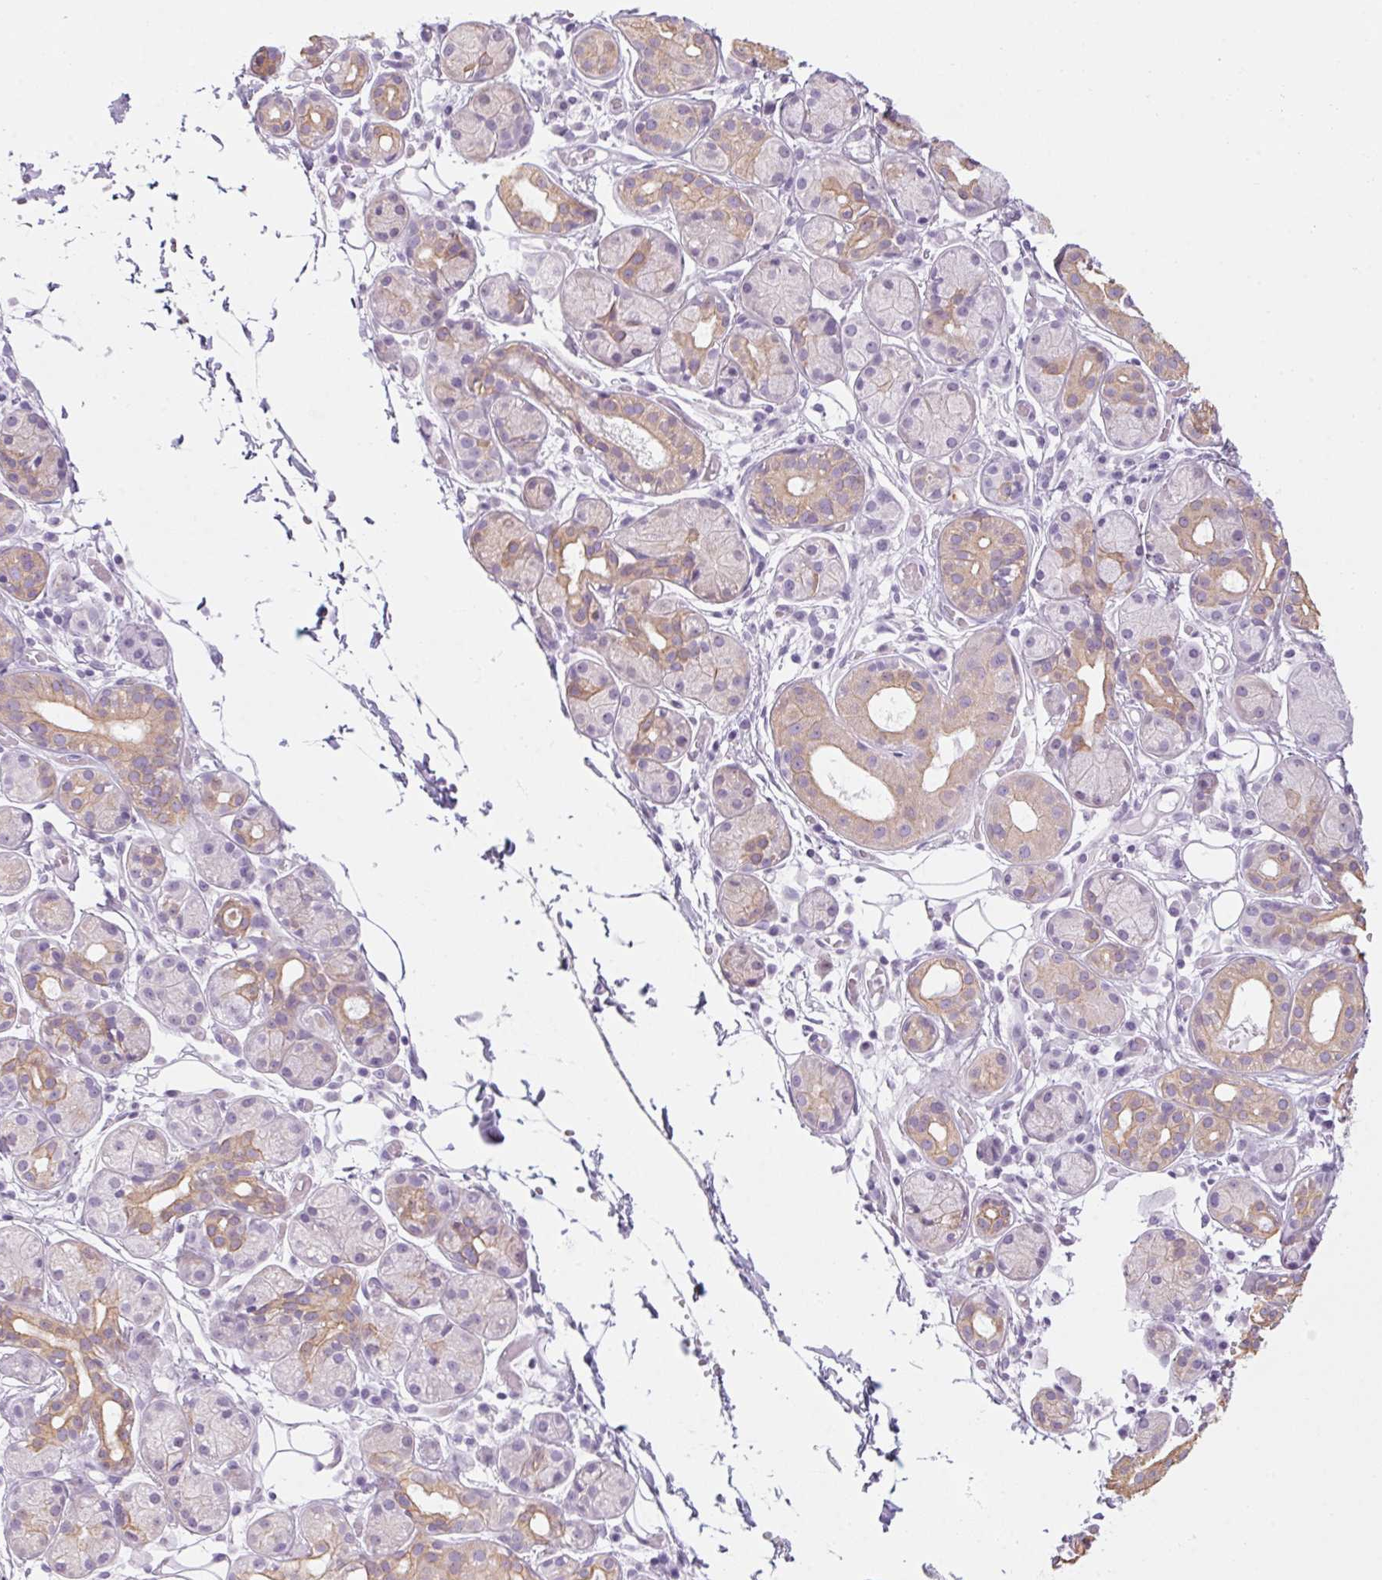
{"staining": {"intensity": "weak", "quantity": "25%-75%", "location": "cytoplasmic/membranous"}, "tissue": "salivary gland", "cell_type": "Glandular cells", "image_type": "normal", "snomed": [{"axis": "morphology", "description": "Normal tissue, NOS"}, {"axis": "topography", "description": "Salivary gland"}, {"axis": "topography", "description": "Peripheral nerve tissue"}], "caption": "IHC (DAB (3,3'-diaminobenzidine)) staining of benign salivary gland reveals weak cytoplasmic/membranous protein expression in about 25%-75% of glandular cells. (brown staining indicates protein expression, while blue staining denotes nuclei).", "gene": "RPTN", "patient": {"sex": "male", "age": 71}}